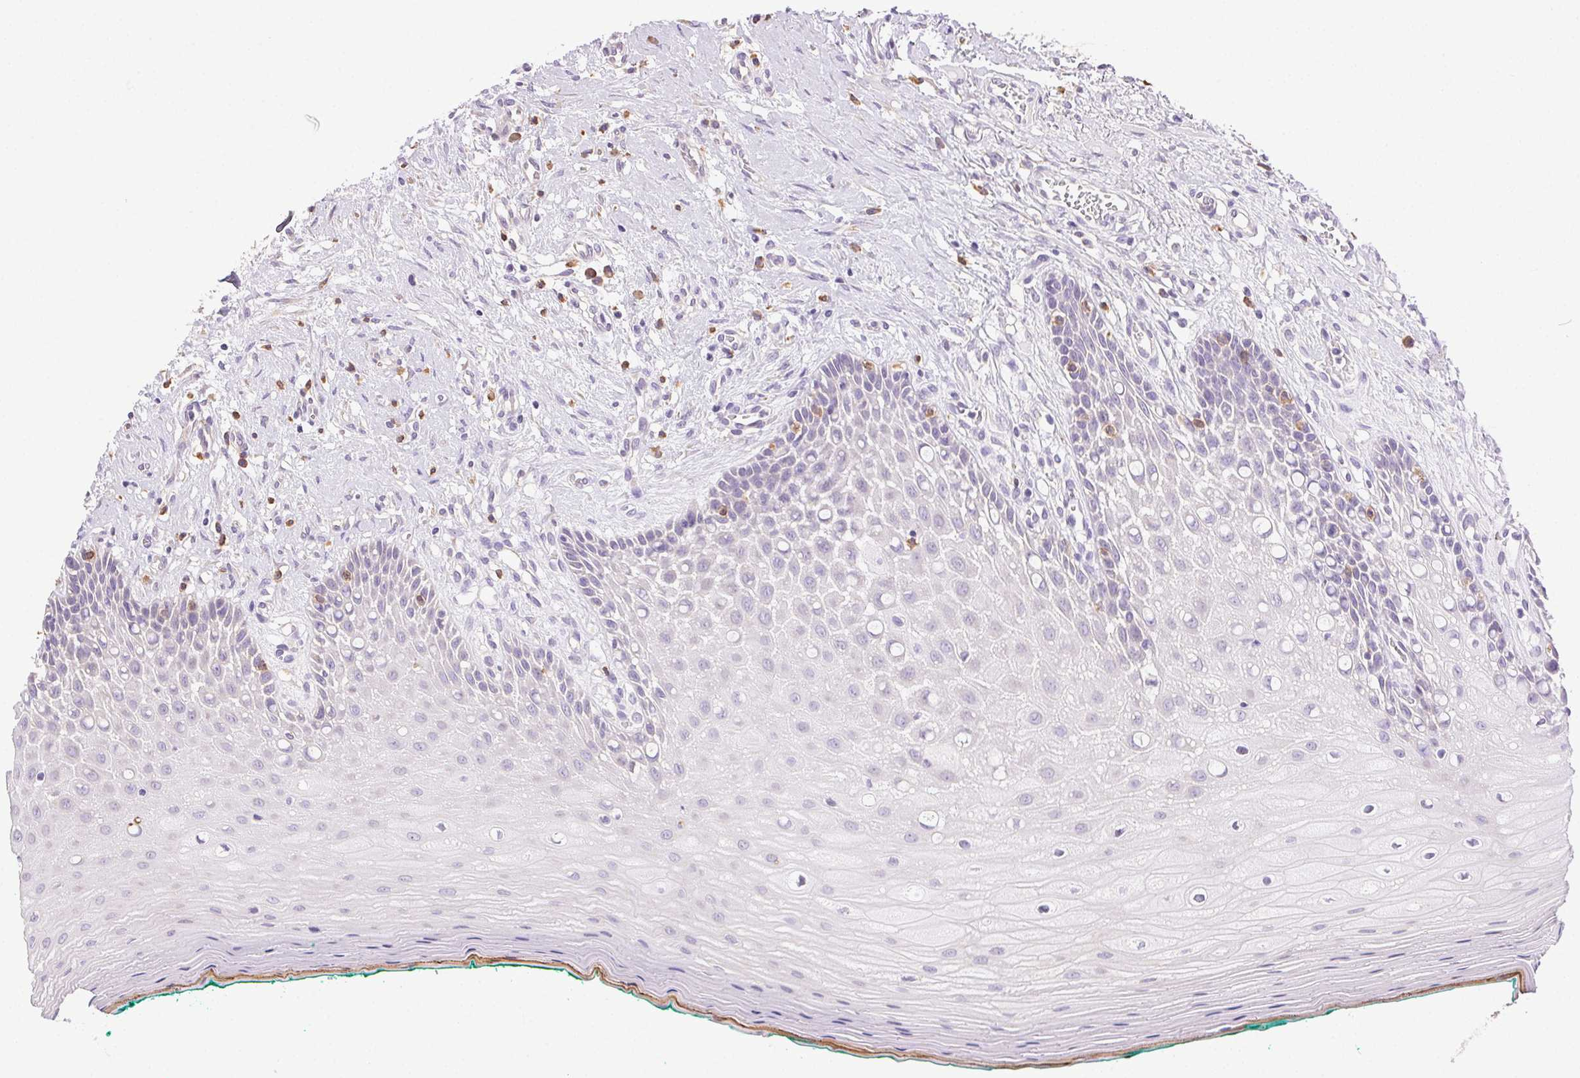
{"staining": {"intensity": "negative", "quantity": "none", "location": "none"}, "tissue": "oral mucosa", "cell_type": "Squamous epithelial cells", "image_type": "normal", "snomed": [{"axis": "morphology", "description": "Normal tissue, NOS"}, {"axis": "topography", "description": "Oral tissue"}], "caption": "High power microscopy micrograph of an immunohistochemistry micrograph of unremarkable oral mucosa, revealing no significant staining in squamous epithelial cells.", "gene": "SNX31", "patient": {"sex": "female", "age": 83}}